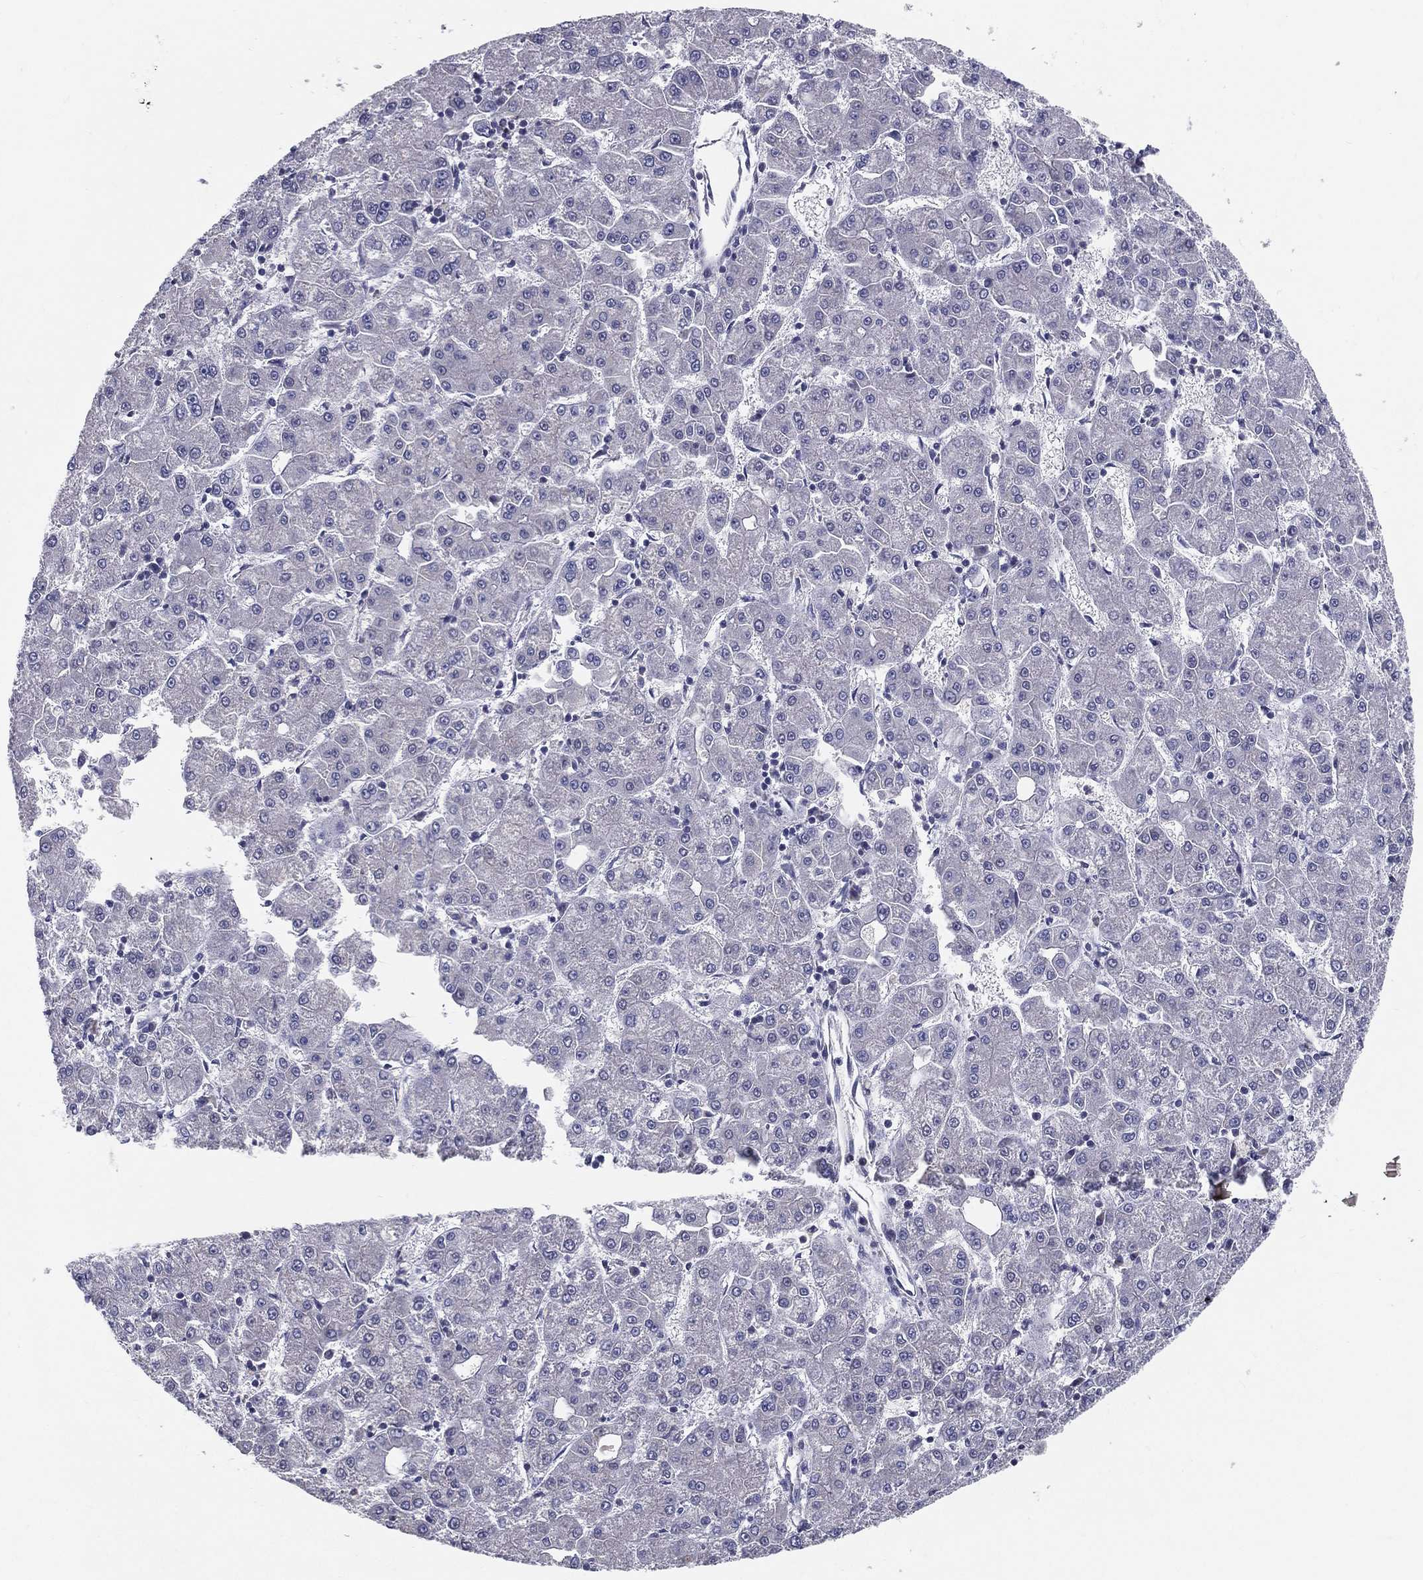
{"staining": {"intensity": "negative", "quantity": "none", "location": "none"}, "tissue": "liver cancer", "cell_type": "Tumor cells", "image_type": "cancer", "snomed": [{"axis": "morphology", "description": "Carcinoma, Hepatocellular, NOS"}, {"axis": "topography", "description": "Liver"}], "caption": "Tumor cells show no significant staining in liver hepatocellular carcinoma.", "gene": "PCSK1", "patient": {"sex": "male", "age": 73}}